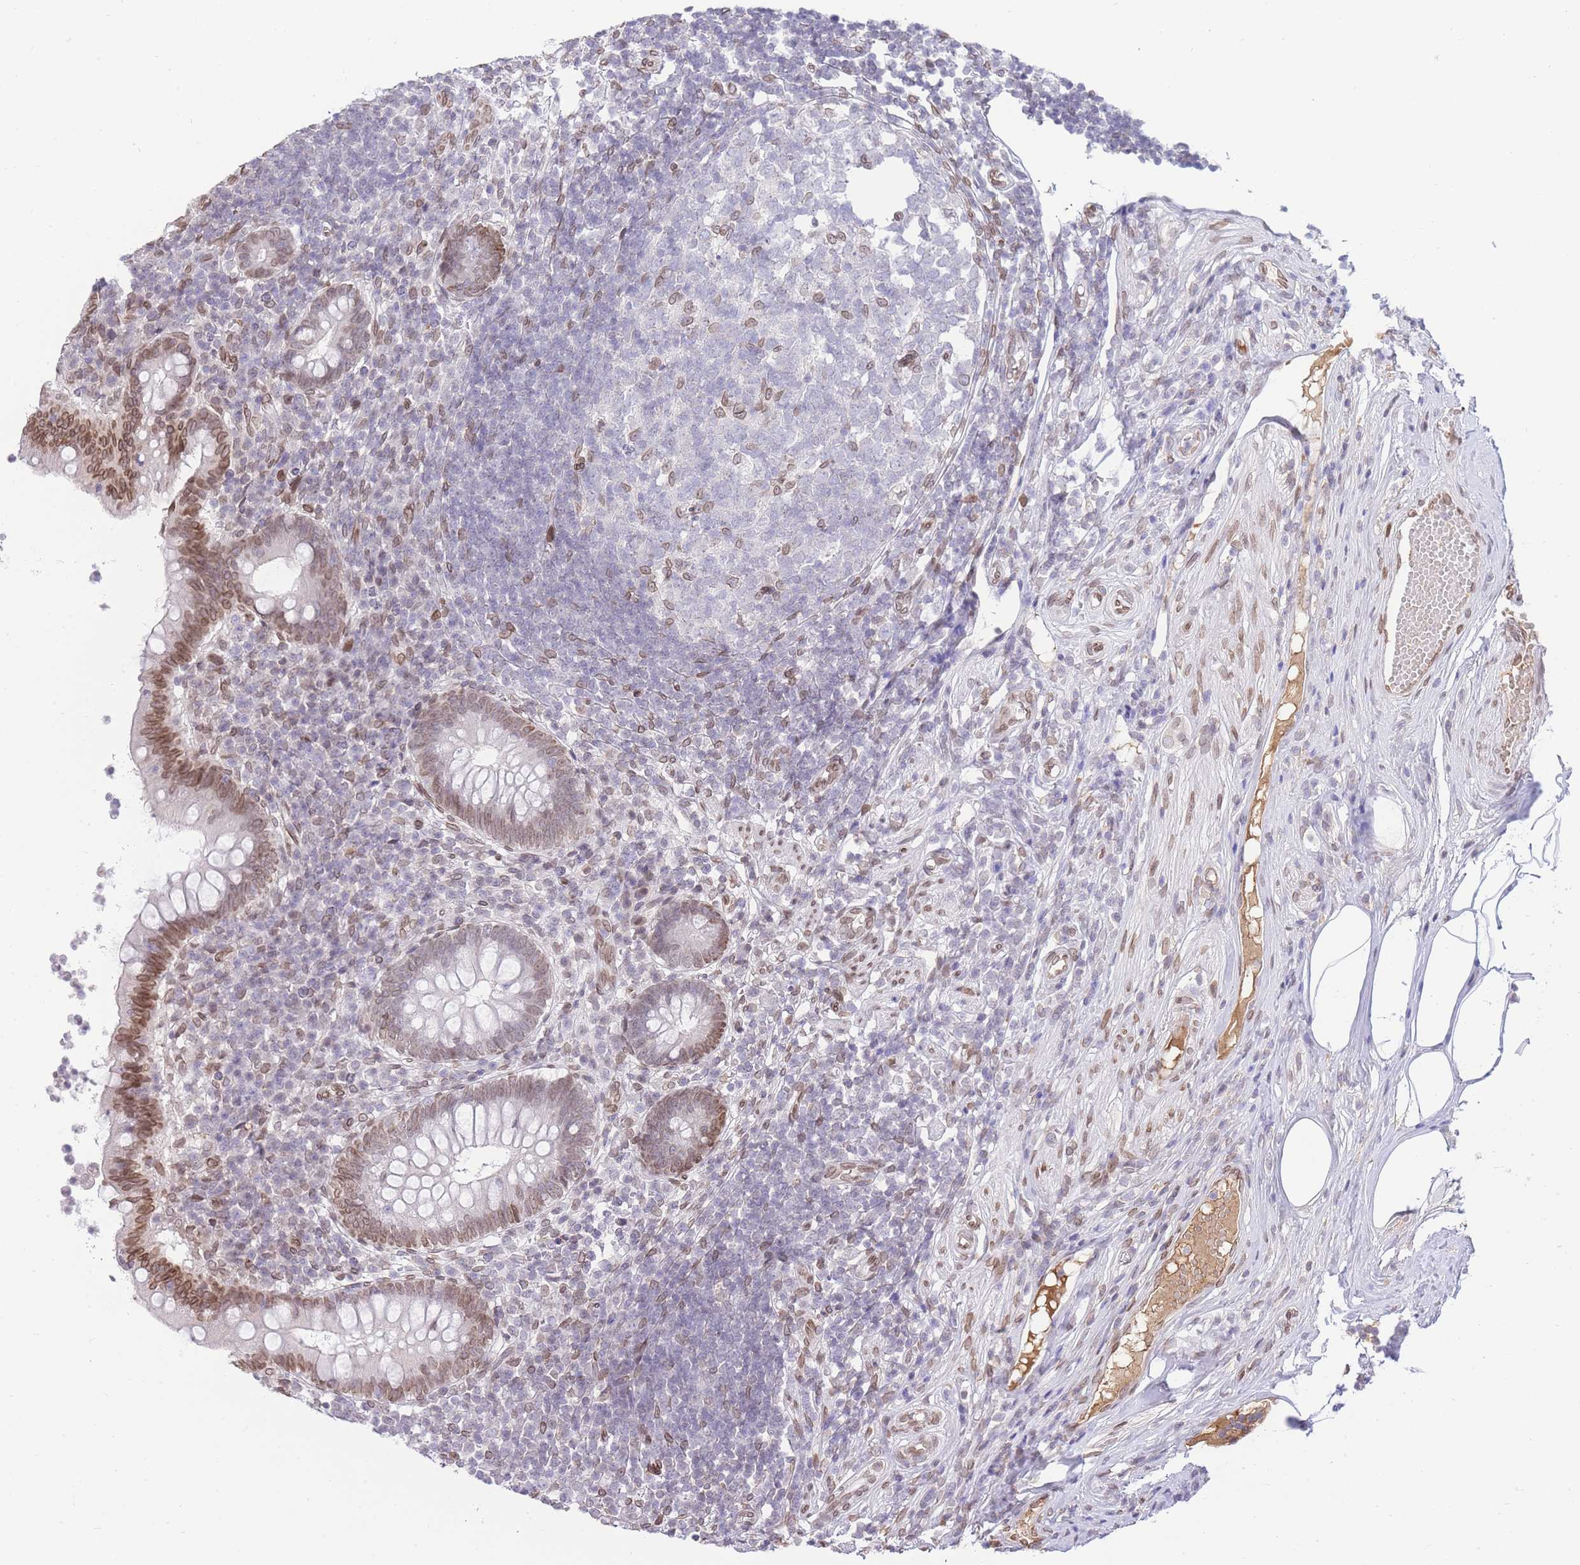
{"staining": {"intensity": "moderate", "quantity": ">75%", "location": "nuclear"}, "tissue": "appendix", "cell_type": "Glandular cells", "image_type": "normal", "snomed": [{"axis": "morphology", "description": "Normal tissue, NOS"}, {"axis": "topography", "description": "Appendix"}], "caption": "Appendix stained with IHC demonstrates moderate nuclear positivity in approximately >75% of glandular cells.", "gene": "OR10AD1", "patient": {"sex": "female", "age": 56}}